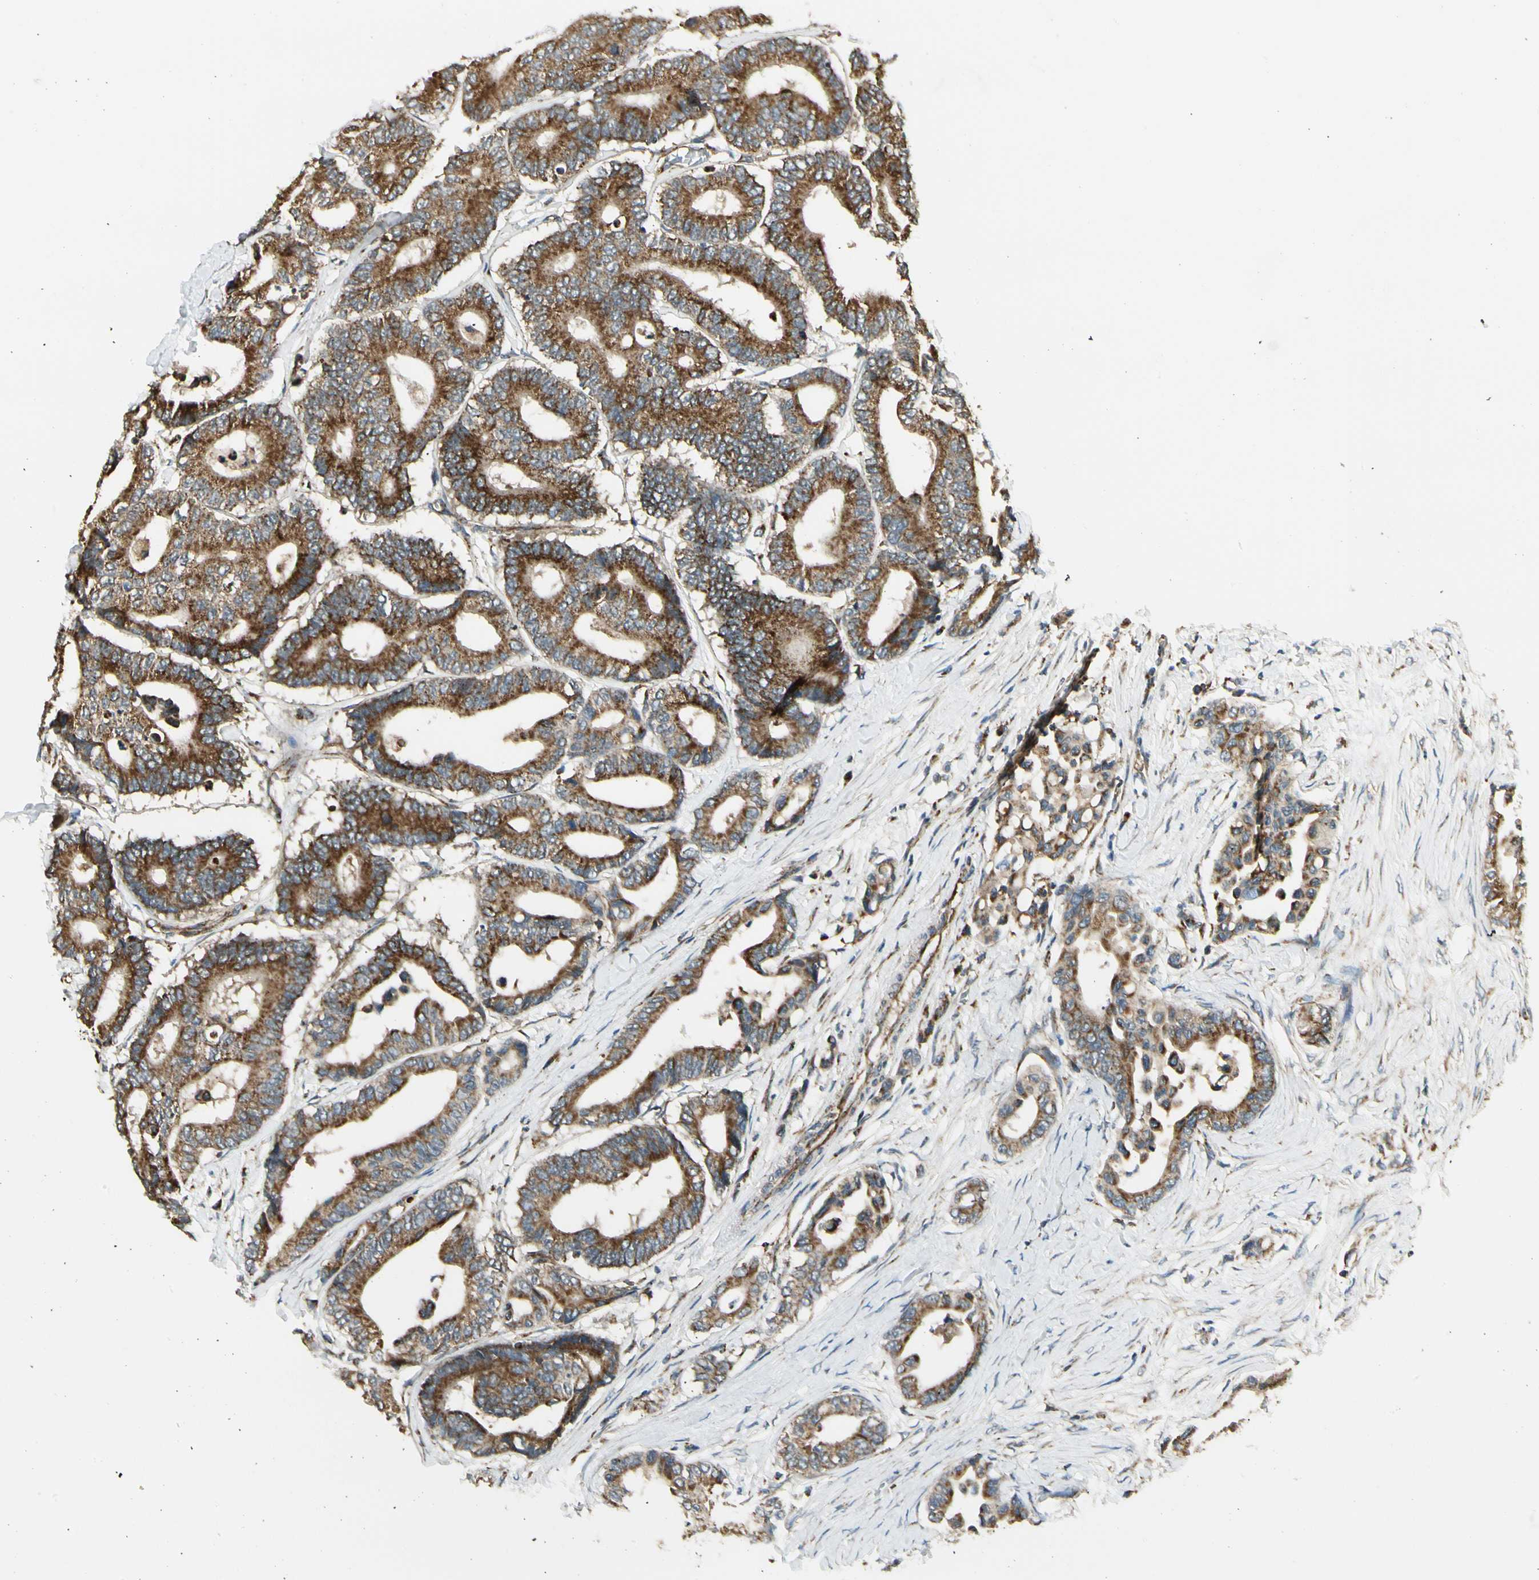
{"staining": {"intensity": "strong", "quantity": ">75%", "location": "cytoplasmic/membranous"}, "tissue": "colorectal cancer", "cell_type": "Tumor cells", "image_type": "cancer", "snomed": [{"axis": "morphology", "description": "Normal tissue, NOS"}, {"axis": "morphology", "description": "Adenocarcinoma, NOS"}, {"axis": "topography", "description": "Colon"}], "caption": "IHC (DAB) staining of human colorectal cancer demonstrates strong cytoplasmic/membranous protein staining in about >75% of tumor cells.", "gene": "EPHB3", "patient": {"sex": "male", "age": 82}}